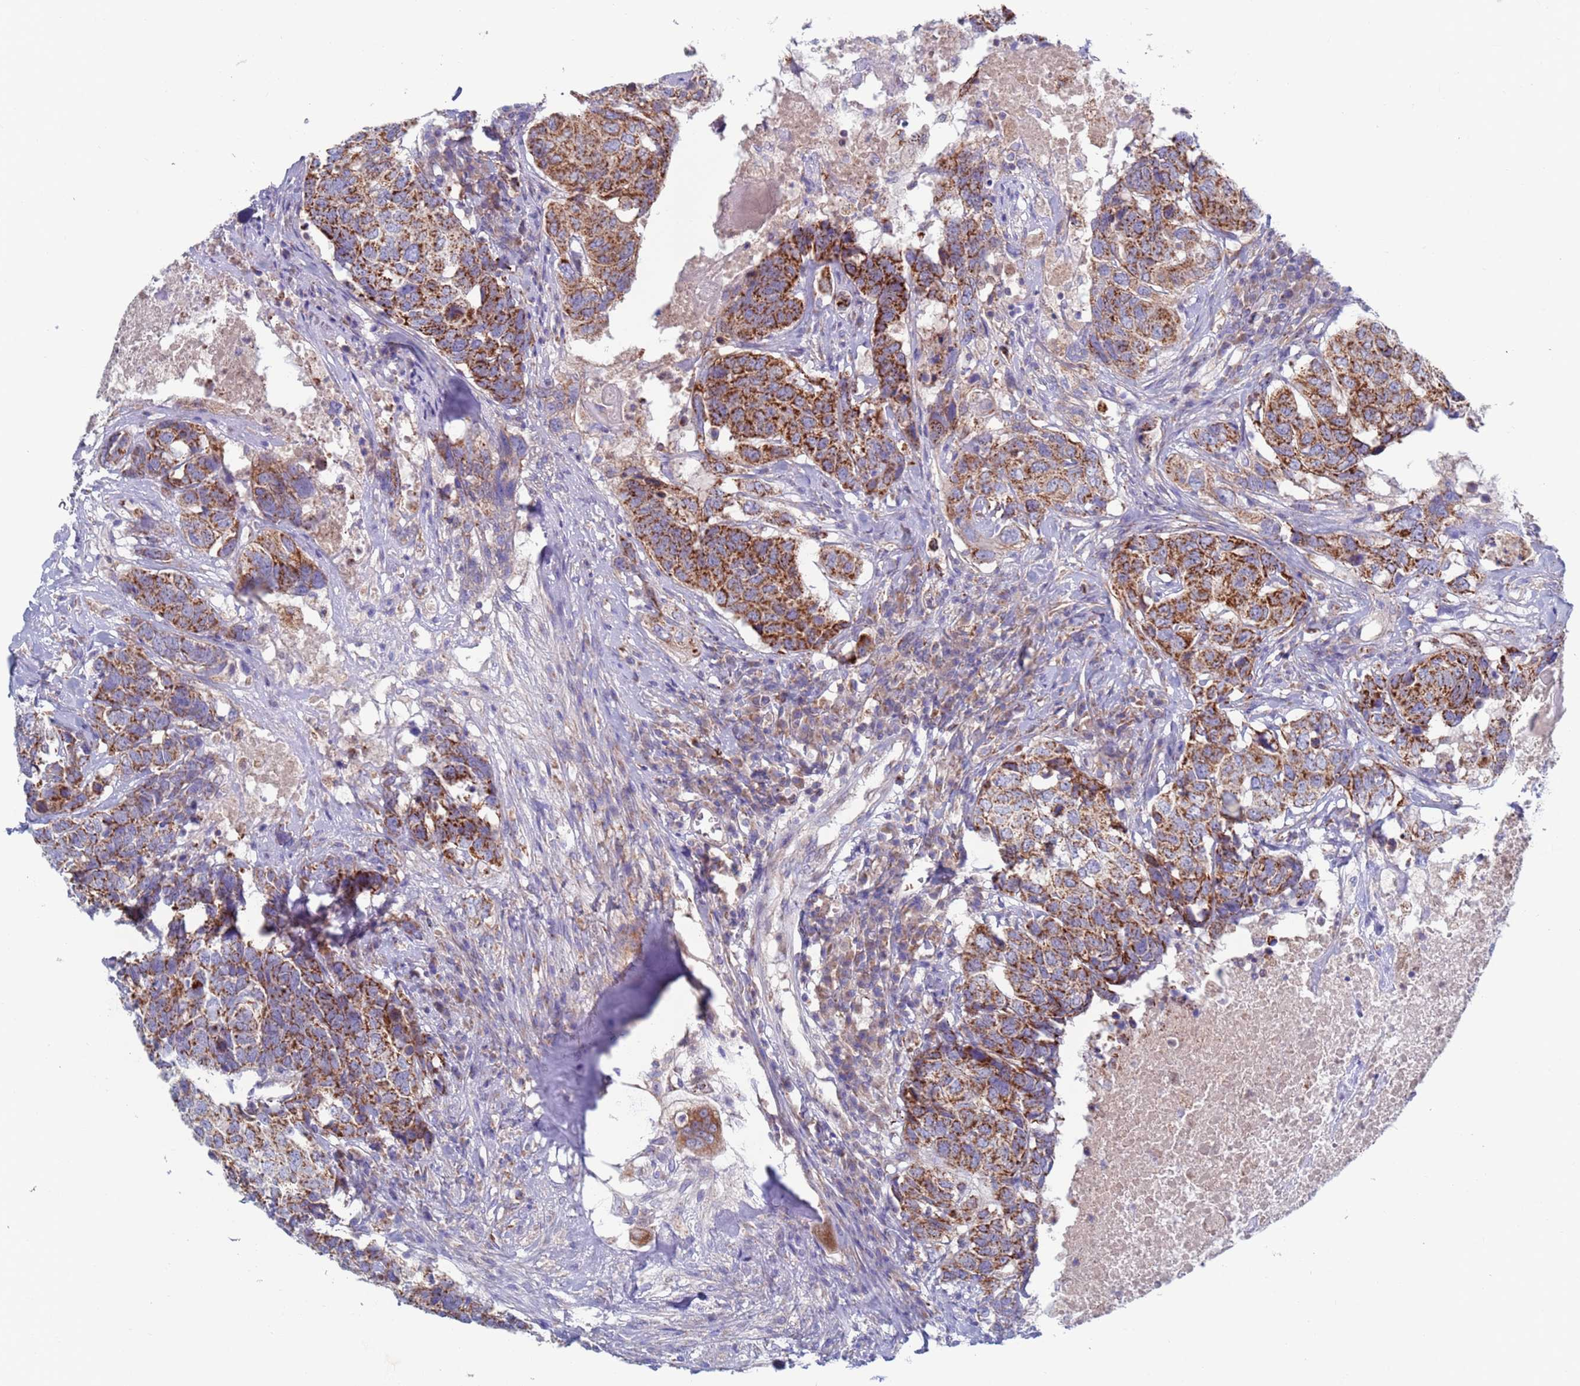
{"staining": {"intensity": "strong", "quantity": ">75%", "location": "cytoplasmic/membranous"}, "tissue": "head and neck cancer", "cell_type": "Tumor cells", "image_type": "cancer", "snomed": [{"axis": "morphology", "description": "Squamous cell carcinoma, NOS"}, {"axis": "topography", "description": "Head-Neck"}], "caption": "IHC staining of squamous cell carcinoma (head and neck), which displays high levels of strong cytoplasmic/membranous staining in about >75% of tumor cells indicating strong cytoplasmic/membranous protein expression. The staining was performed using DAB (brown) for protein detection and nuclei were counterstained in hematoxylin (blue).", "gene": "CHCHD6", "patient": {"sex": "male", "age": 66}}